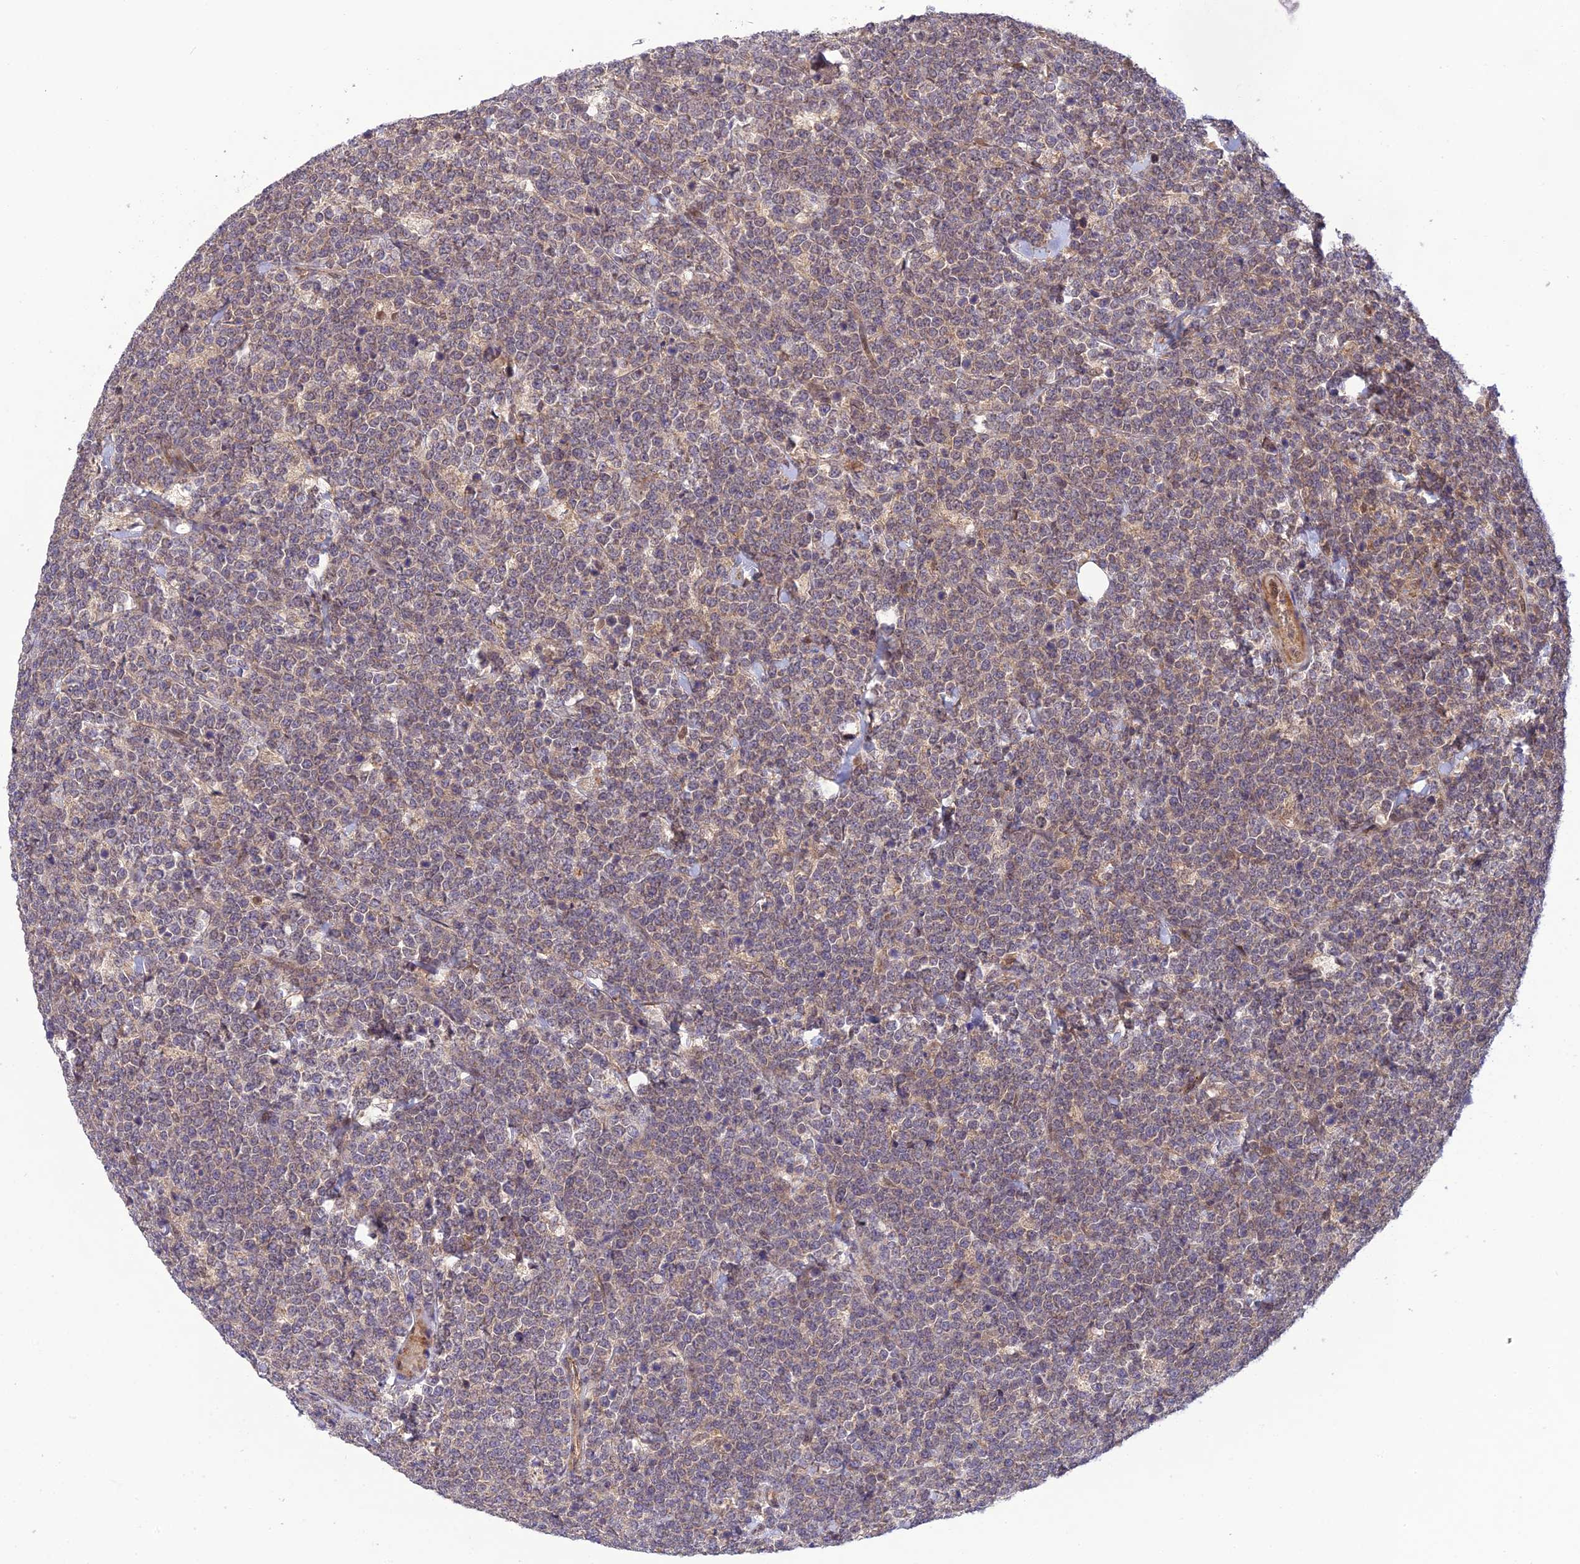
{"staining": {"intensity": "weak", "quantity": "25%-75%", "location": "cytoplasmic/membranous"}, "tissue": "lymphoma", "cell_type": "Tumor cells", "image_type": "cancer", "snomed": [{"axis": "morphology", "description": "Malignant lymphoma, non-Hodgkin's type, High grade"}, {"axis": "topography", "description": "Small intestine"}], "caption": "Approximately 25%-75% of tumor cells in human lymphoma exhibit weak cytoplasmic/membranous protein staining as visualized by brown immunohistochemical staining.", "gene": "UROS", "patient": {"sex": "male", "age": 8}}